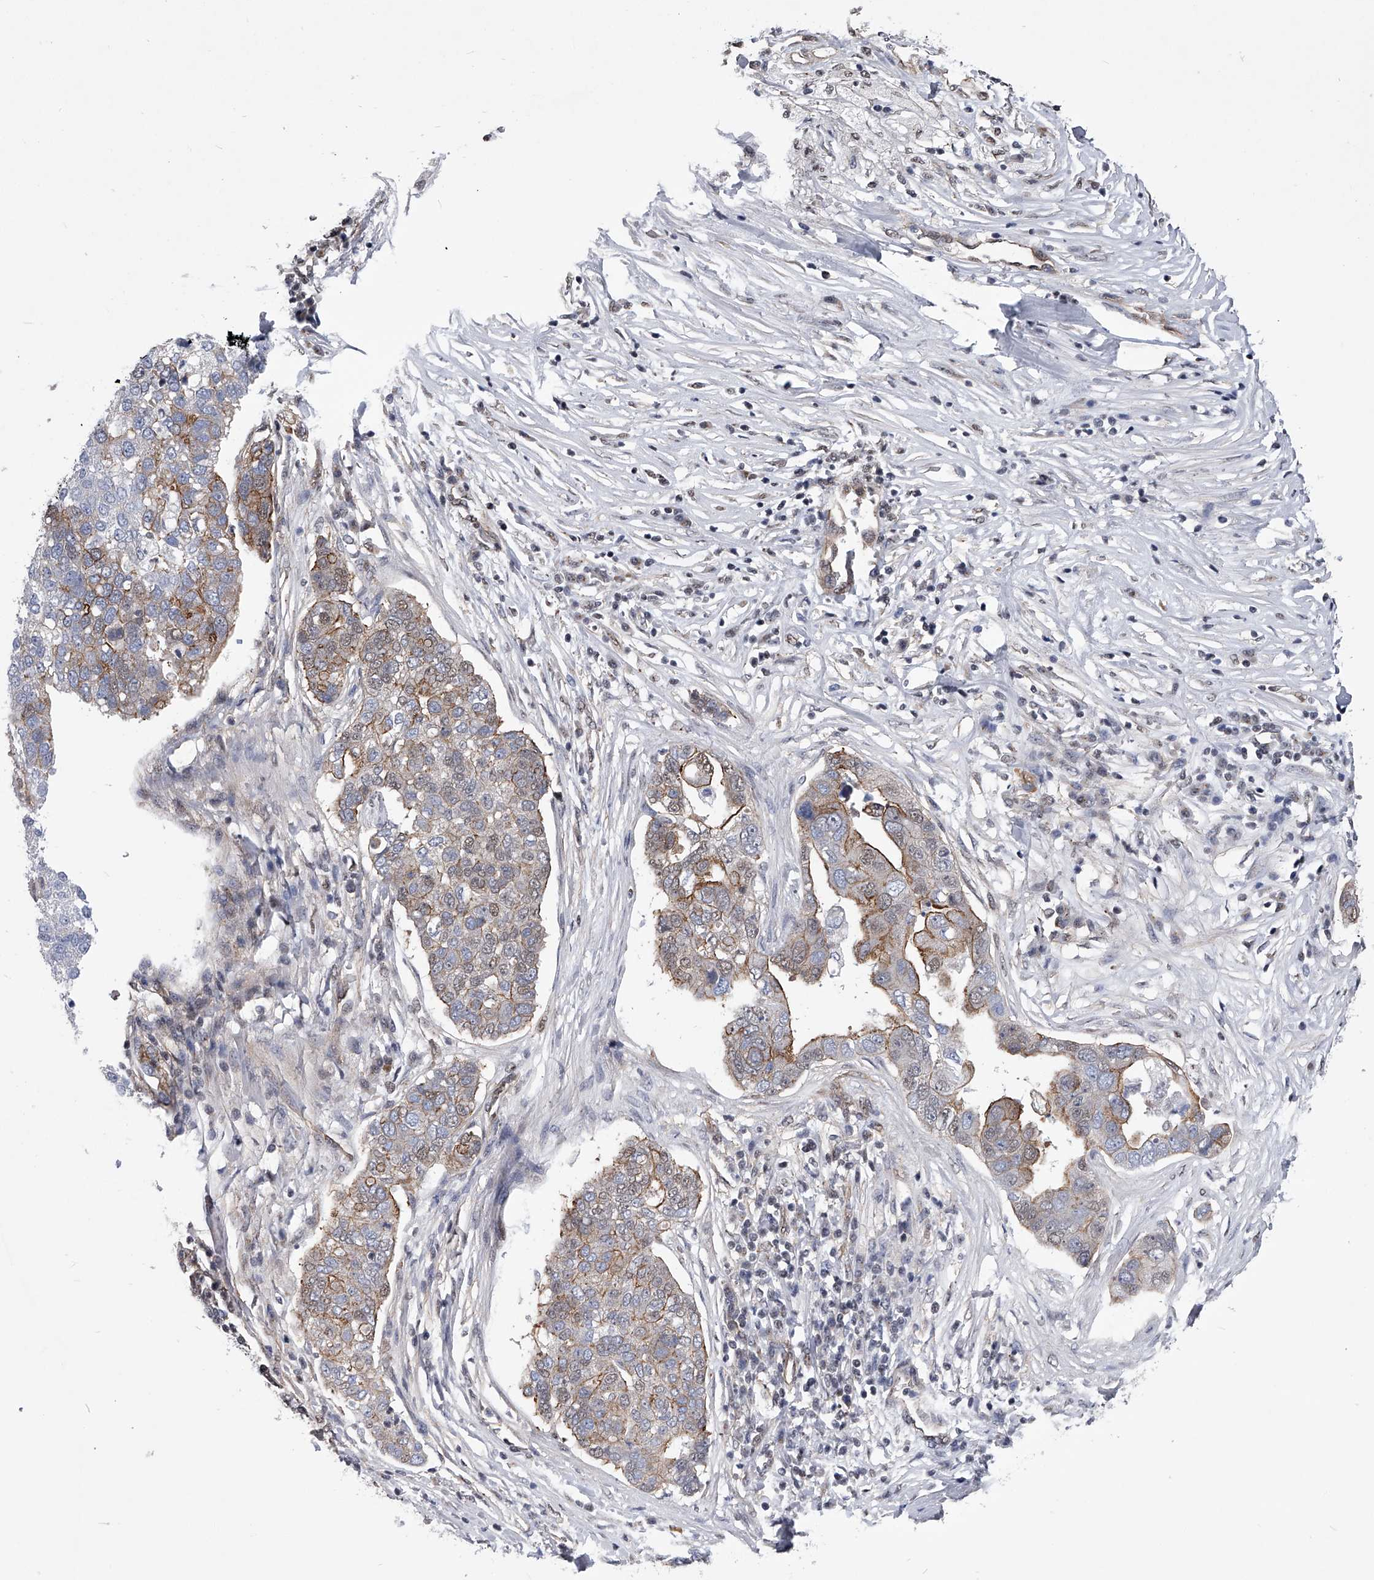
{"staining": {"intensity": "moderate", "quantity": "<25%", "location": "cytoplasmic/membranous"}, "tissue": "pancreatic cancer", "cell_type": "Tumor cells", "image_type": "cancer", "snomed": [{"axis": "morphology", "description": "Adenocarcinoma, NOS"}, {"axis": "topography", "description": "Pancreas"}], "caption": "This photomicrograph displays immunohistochemistry (IHC) staining of pancreatic adenocarcinoma, with low moderate cytoplasmic/membranous expression in approximately <25% of tumor cells.", "gene": "ZNF76", "patient": {"sex": "female", "age": 61}}